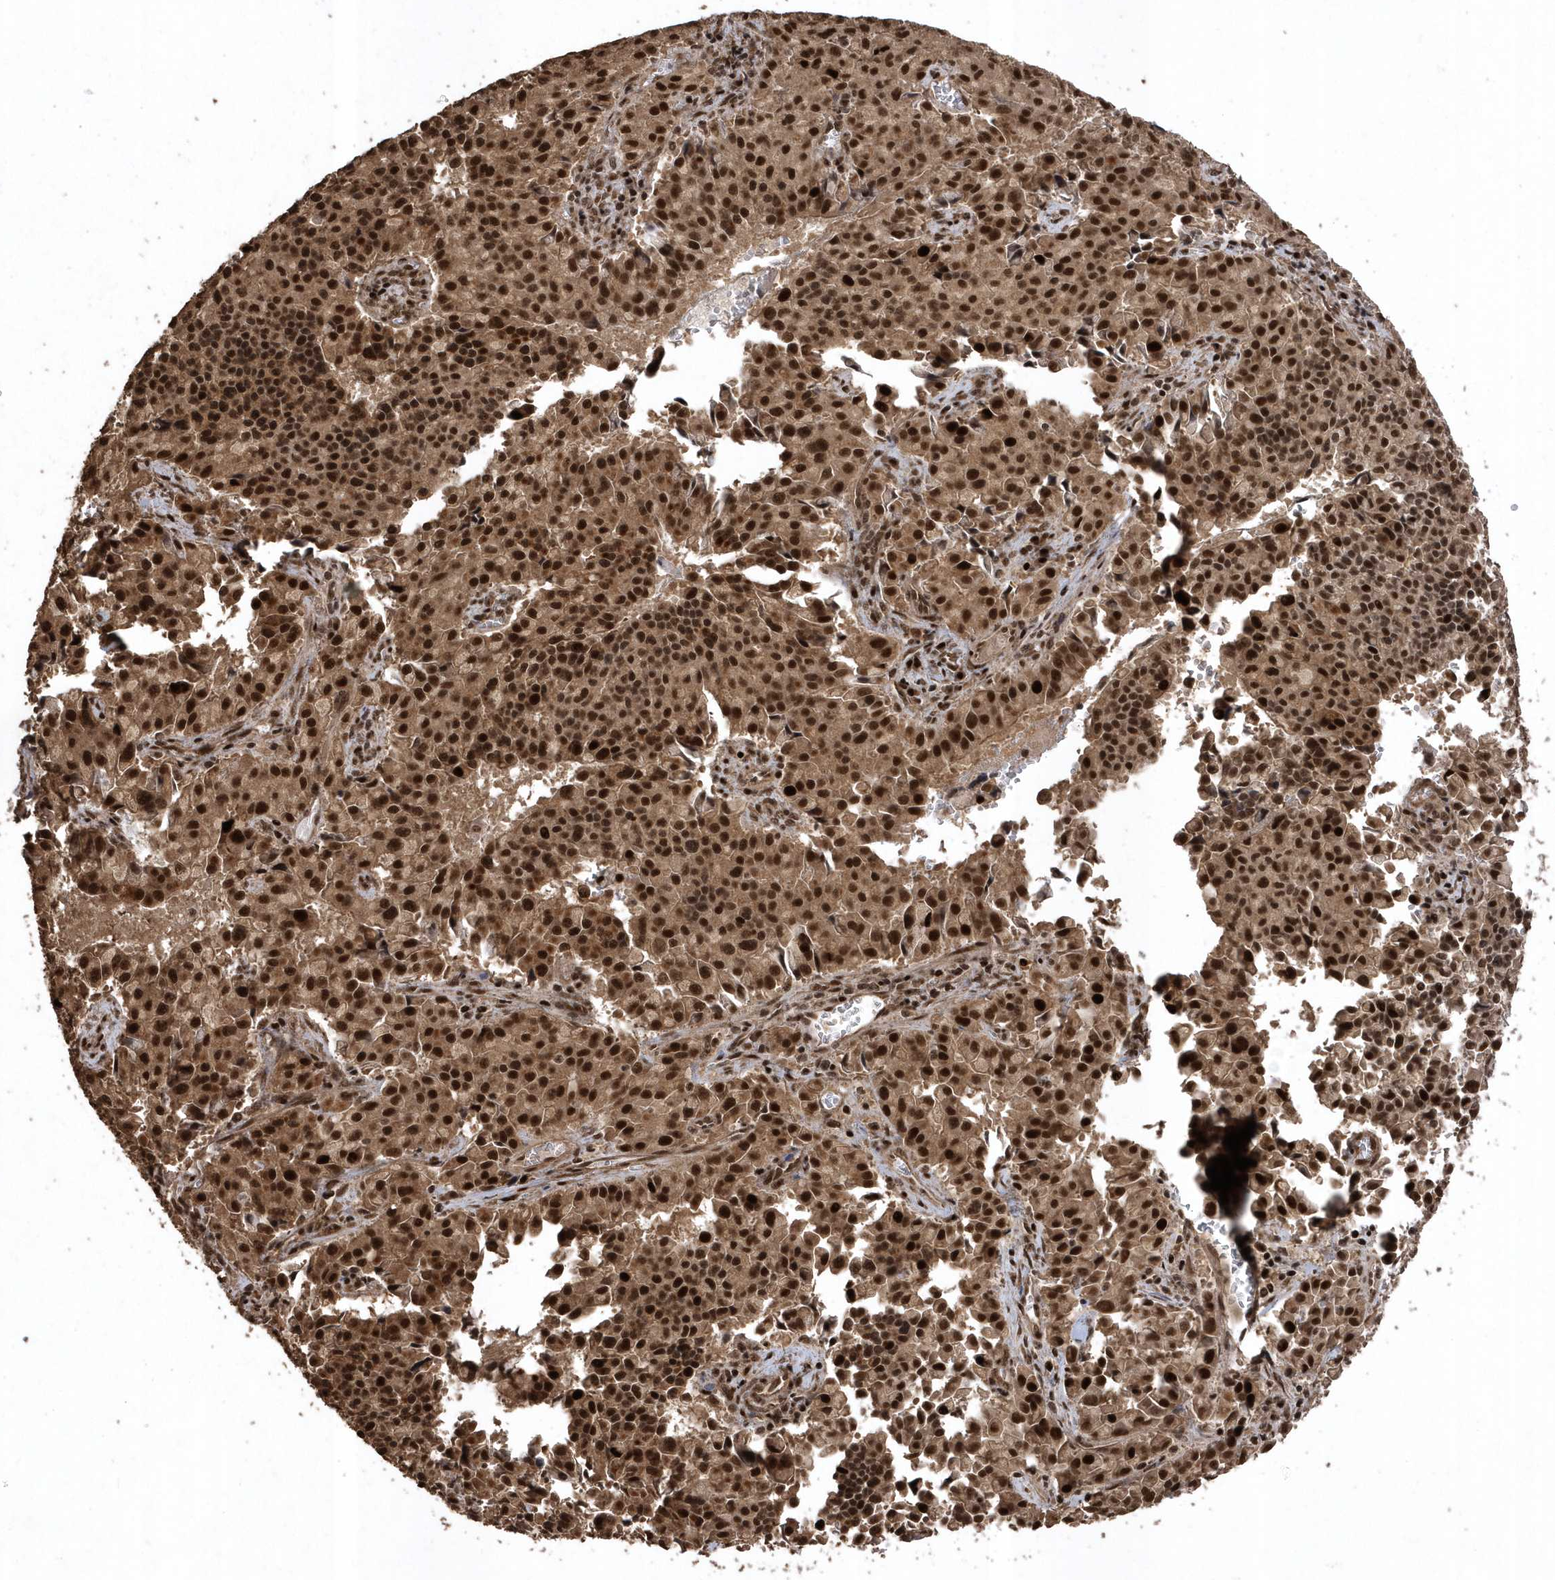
{"staining": {"intensity": "strong", "quantity": ">75%", "location": "cytoplasmic/membranous,nuclear"}, "tissue": "pancreatic cancer", "cell_type": "Tumor cells", "image_type": "cancer", "snomed": [{"axis": "morphology", "description": "Adenocarcinoma, NOS"}, {"axis": "topography", "description": "Pancreas"}], "caption": "Tumor cells show high levels of strong cytoplasmic/membranous and nuclear positivity in about >75% of cells in pancreatic adenocarcinoma. (DAB (3,3'-diaminobenzidine) IHC with brightfield microscopy, high magnification).", "gene": "INTS12", "patient": {"sex": "male", "age": 65}}